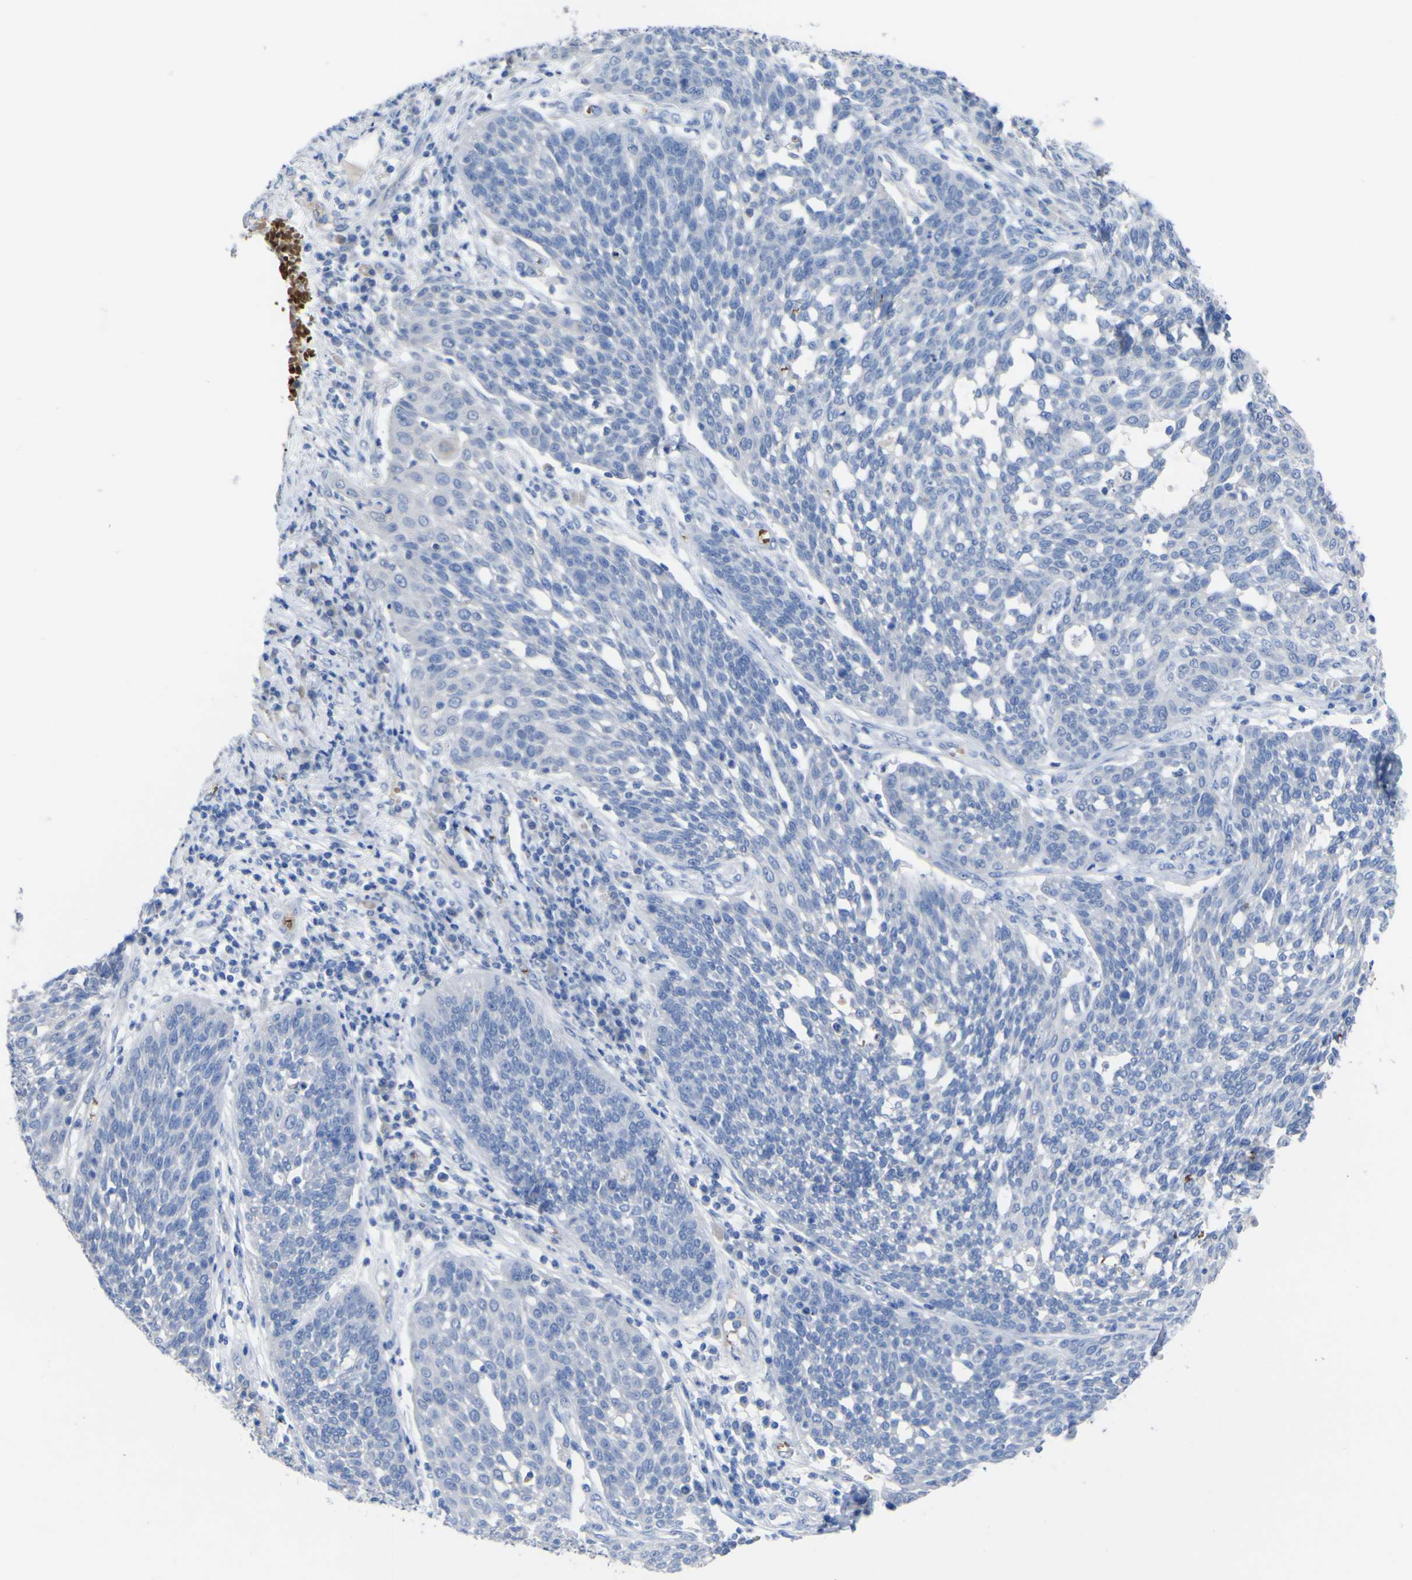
{"staining": {"intensity": "negative", "quantity": "none", "location": "none"}, "tissue": "cervical cancer", "cell_type": "Tumor cells", "image_type": "cancer", "snomed": [{"axis": "morphology", "description": "Squamous cell carcinoma, NOS"}, {"axis": "topography", "description": "Cervix"}], "caption": "Immunohistochemistry (IHC) photomicrograph of cervical squamous cell carcinoma stained for a protein (brown), which reveals no staining in tumor cells.", "gene": "GCM1", "patient": {"sex": "female", "age": 34}}